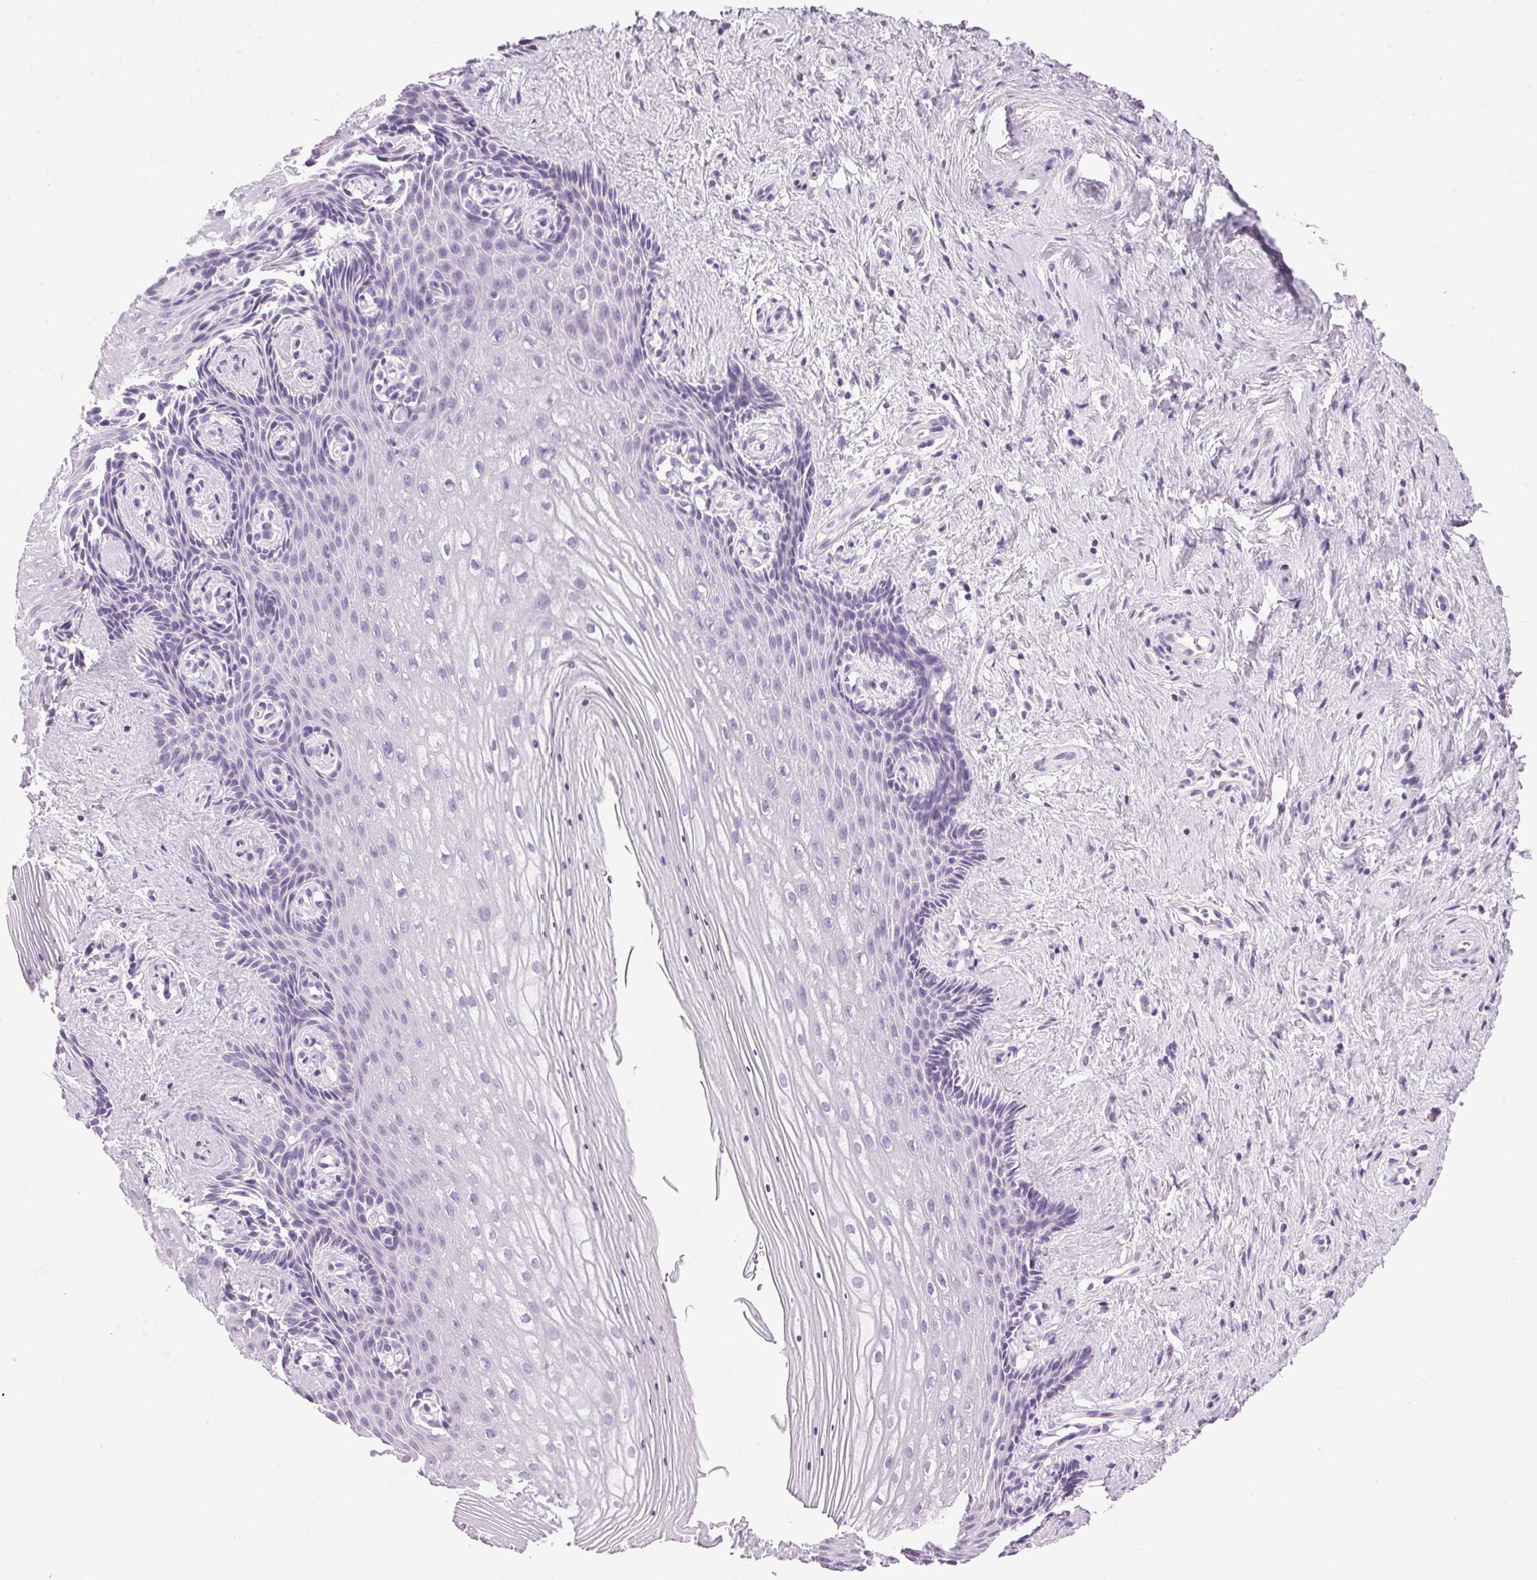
{"staining": {"intensity": "negative", "quantity": "none", "location": "none"}, "tissue": "vagina", "cell_type": "Squamous epithelial cells", "image_type": "normal", "snomed": [{"axis": "morphology", "description": "Normal tissue, NOS"}, {"axis": "topography", "description": "Vagina"}], "caption": "This image is of normal vagina stained with immunohistochemistry (IHC) to label a protein in brown with the nuclei are counter-stained blue. There is no expression in squamous epithelial cells.", "gene": "SP7", "patient": {"sex": "female", "age": 42}}